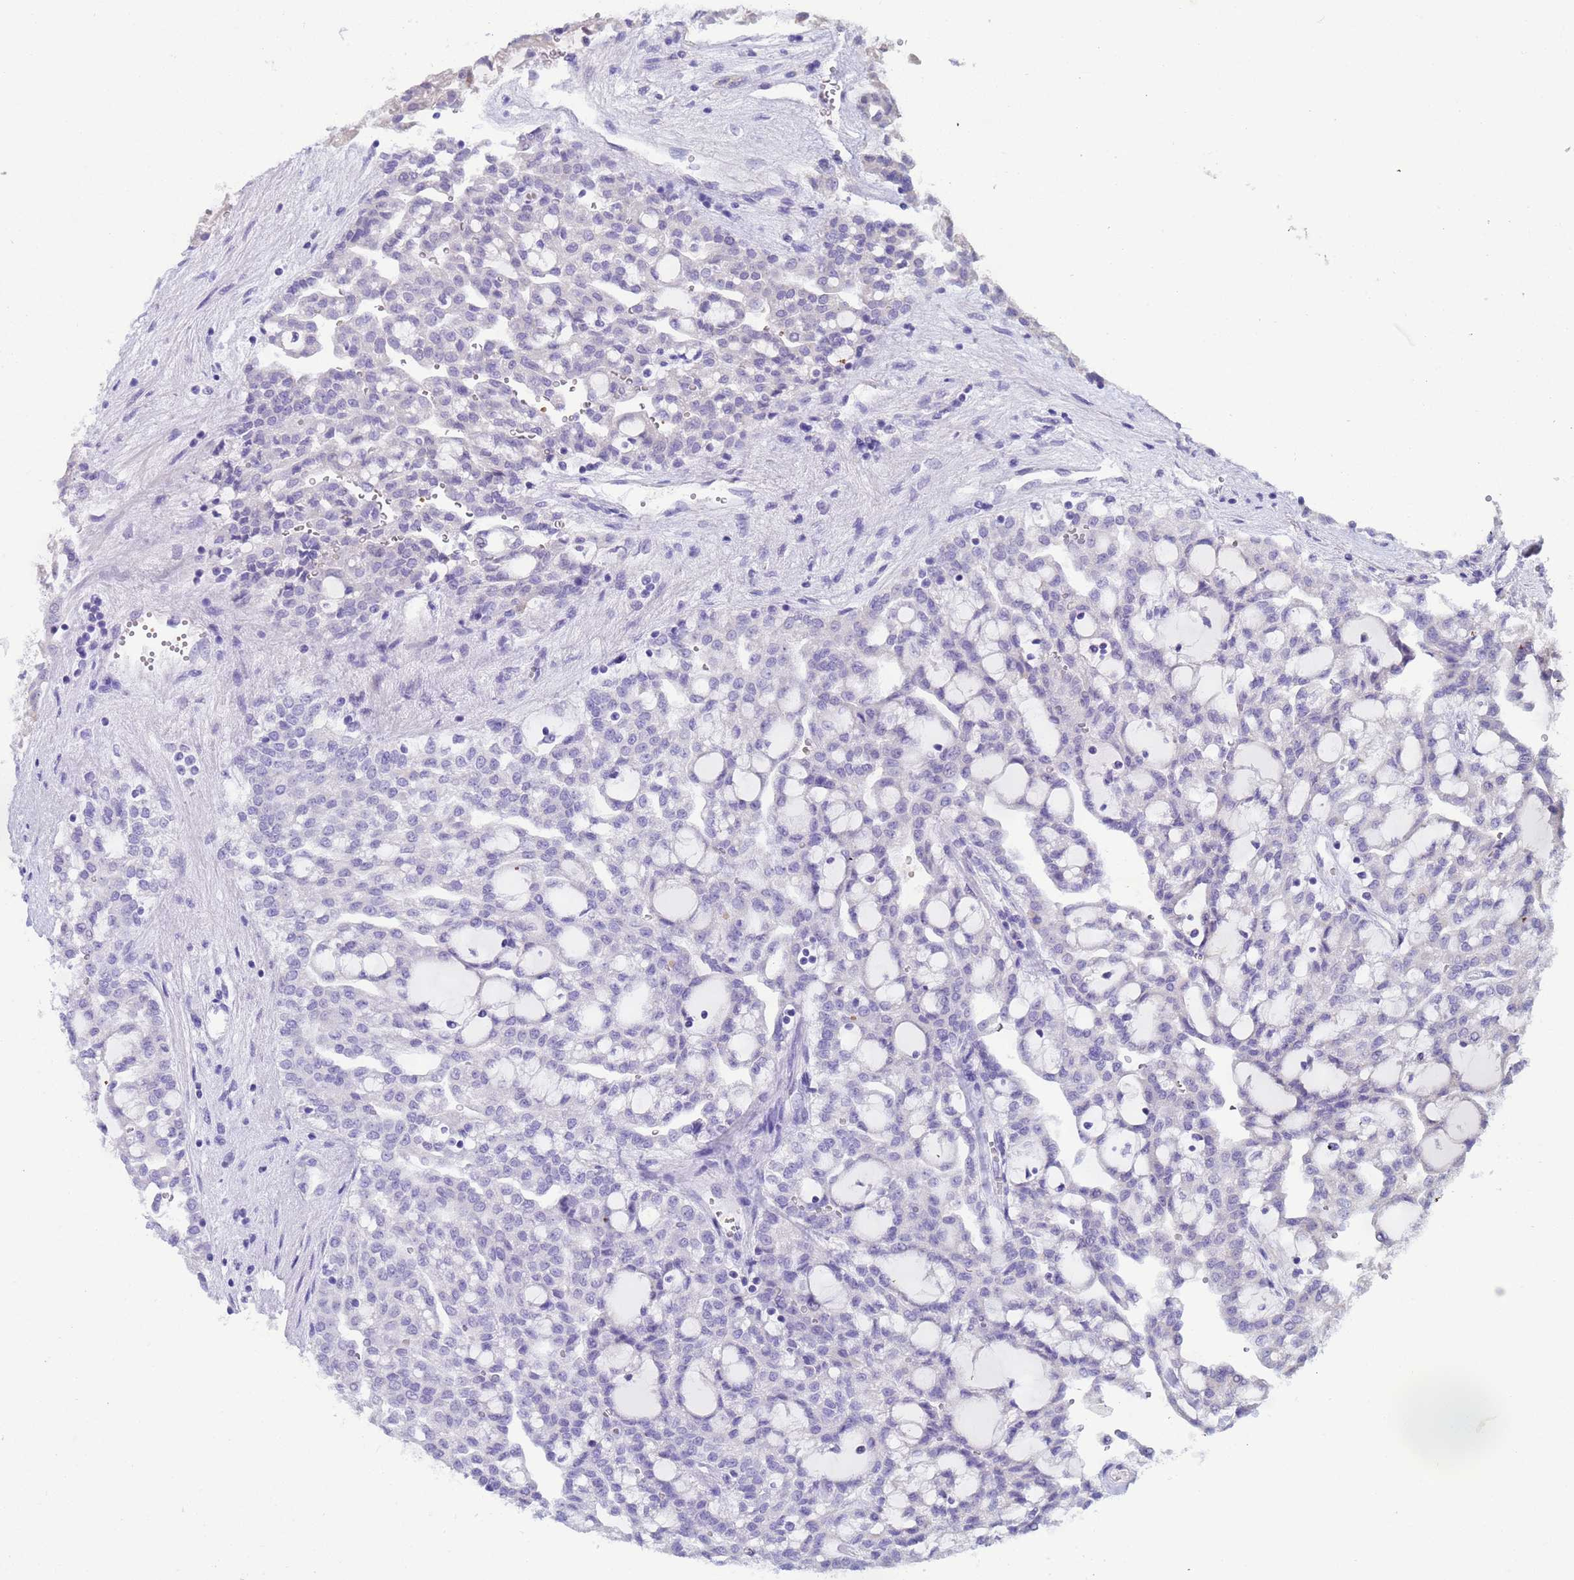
{"staining": {"intensity": "negative", "quantity": "none", "location": "none"}, "tissue": "renal cancer", "cell_type": "Tumor cells", "image_type": "cancer", "snomed": [{"axis": "morphology", "description": "Adenocarcinoma, NOS"}, {"axis": "topography", "description": "Kidney"}], "caption": "IHC micrograph of adenocarcinoma (renal) stained for a protein (brown), which reveals no expression in tumor cells.", "gene": "CLHC1", "patient": {"sex": "male", "age": 63}}